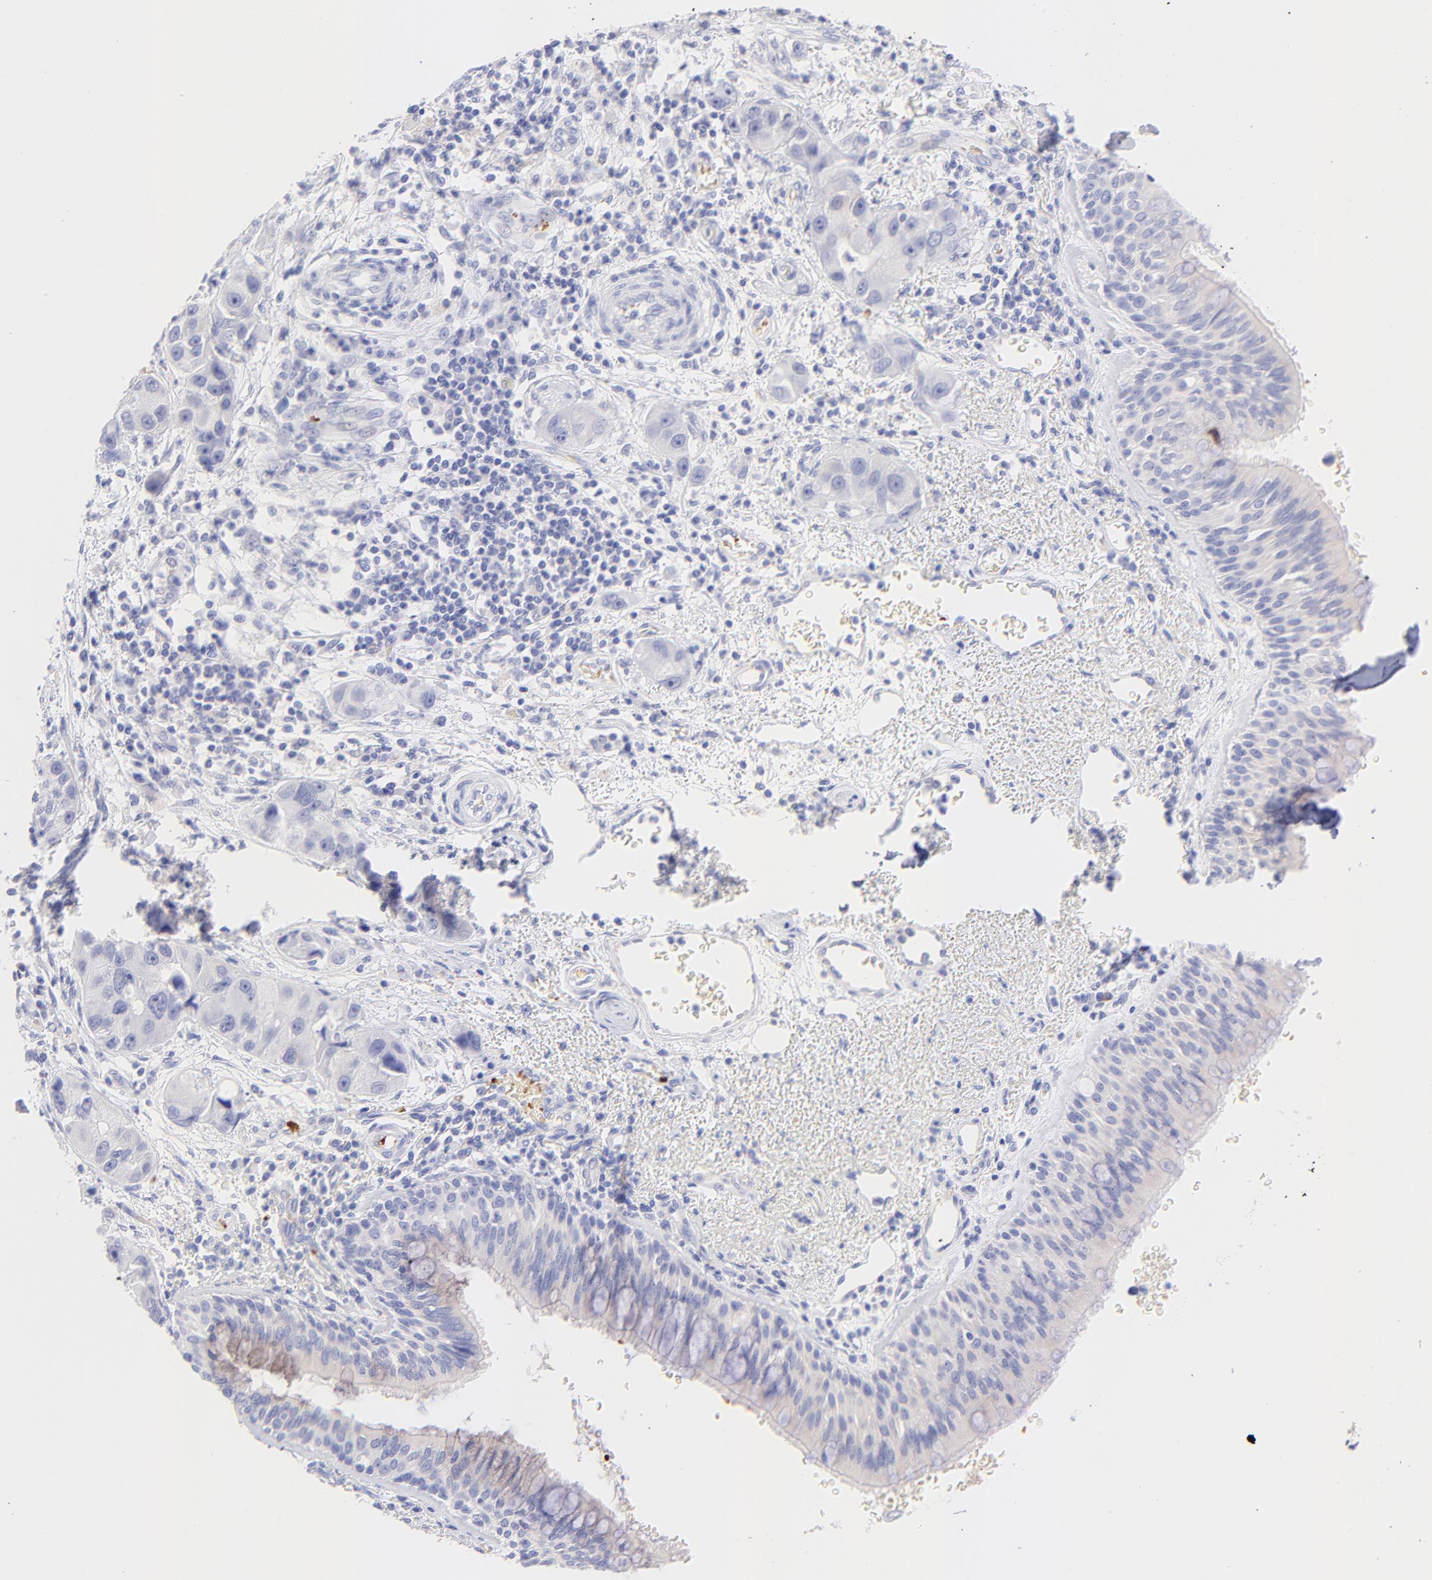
{"staining": {"intensity": "weak", "quantity": "<25%", "location": "cytoplasmic/membranous"}, "tissue": "bronchus", "cell_type": "Respiratory epithelial cells", "image_type": "normal", "snomed": [{"axis": "morphology", "description": "Normal tissue, NOS"}, {"axis": "morphology", "description": "Adenocarcinoma, NOS"}, {"axis": "morphology", "description": "Adenocarcinoma, metastatic, NOS"}, {"axis": "topography", "description": "Lymph node"}, {"axis": "topography", "description": "Bronchus"}, {"axis": "topography", "description": "Lung"}], "caption": "A histopathology image of human bronchus is negative for staining in respiratory epithelial cells.", "gene": "FRMPD3", "patient": {"sex": "female", "age": 54}}